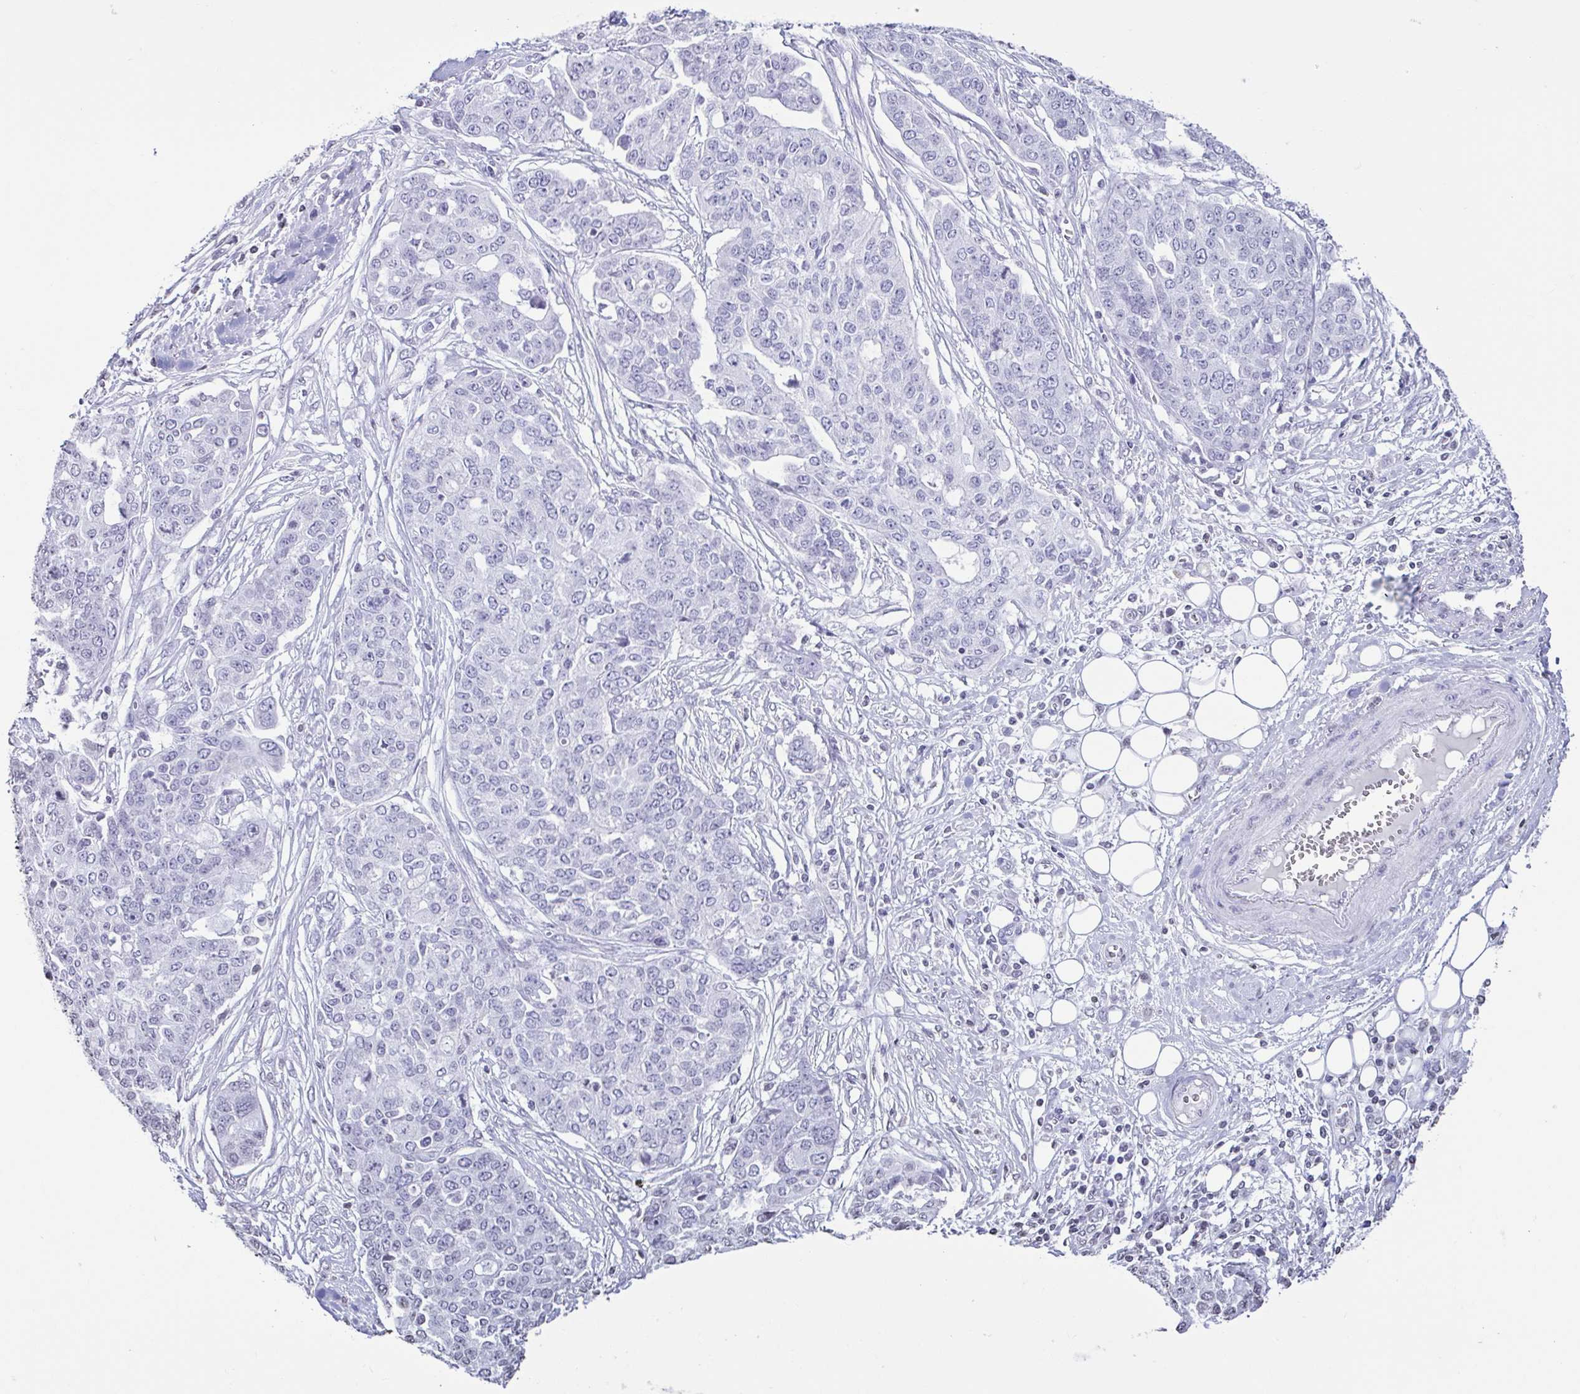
{"staining": {"intensity": "negative", "quantity": "none", "location": "none"}, "tissue": "ovarian cancer", "cell_type": "Tumor cells", "image_type": "cancer", "snomed": [{"axis": "morphology", "description": "Cystadenocarcinoma, serous, NOS"}, {"axis": "topography", "description": "Soft tissue"}, {"axis": "topography", "description": "Ovary"}], "caption": "Human ovarian serous cystadenocarcinoma stained for a protein using immunohistochemistry shows no staining in tumor cells.", "gene": "VCY1B", "patient": {"sex": "female", "age": 57}}